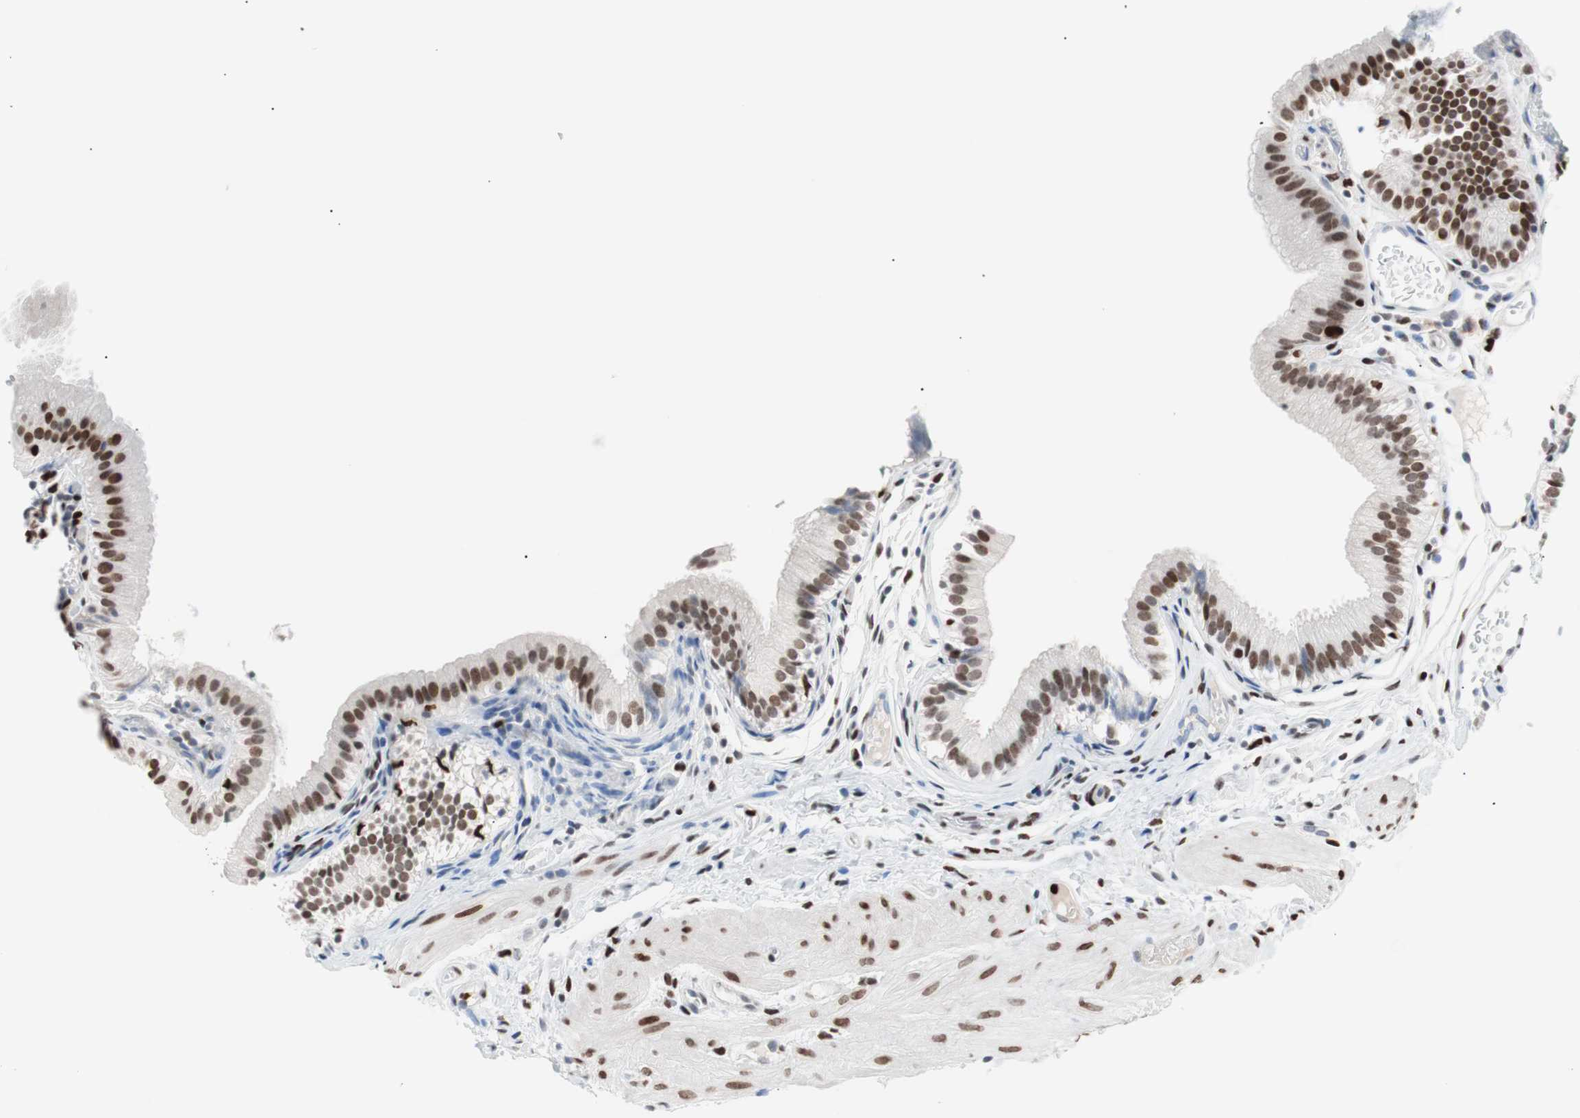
{"staining": {"intensity": "moderate", "quantity": ">75%", "location": "nuclear"}, "tissue": "gallbladder", "cell_type": "Glandular cells", "image_type": "normal", "snomed": [{"axis": "morphology", "description": "Normal tissue, NOS"}, {"axis": "topography", "description": "Gallbladder"}], "caption": "Immunohistochemistry (IHC) (DAB (3,3'-diaminobenzidine)) staining of unremarkable gallbladder reveals moderate nuclear protein expression in approximately >75% of glandular cells. (Stains: DAB in brown, nuclei in blue, Microscopy: brightfield microscopy at high magnification).", "gene": "CEBPB", "patient": {"sex": "female", "age": 26}}